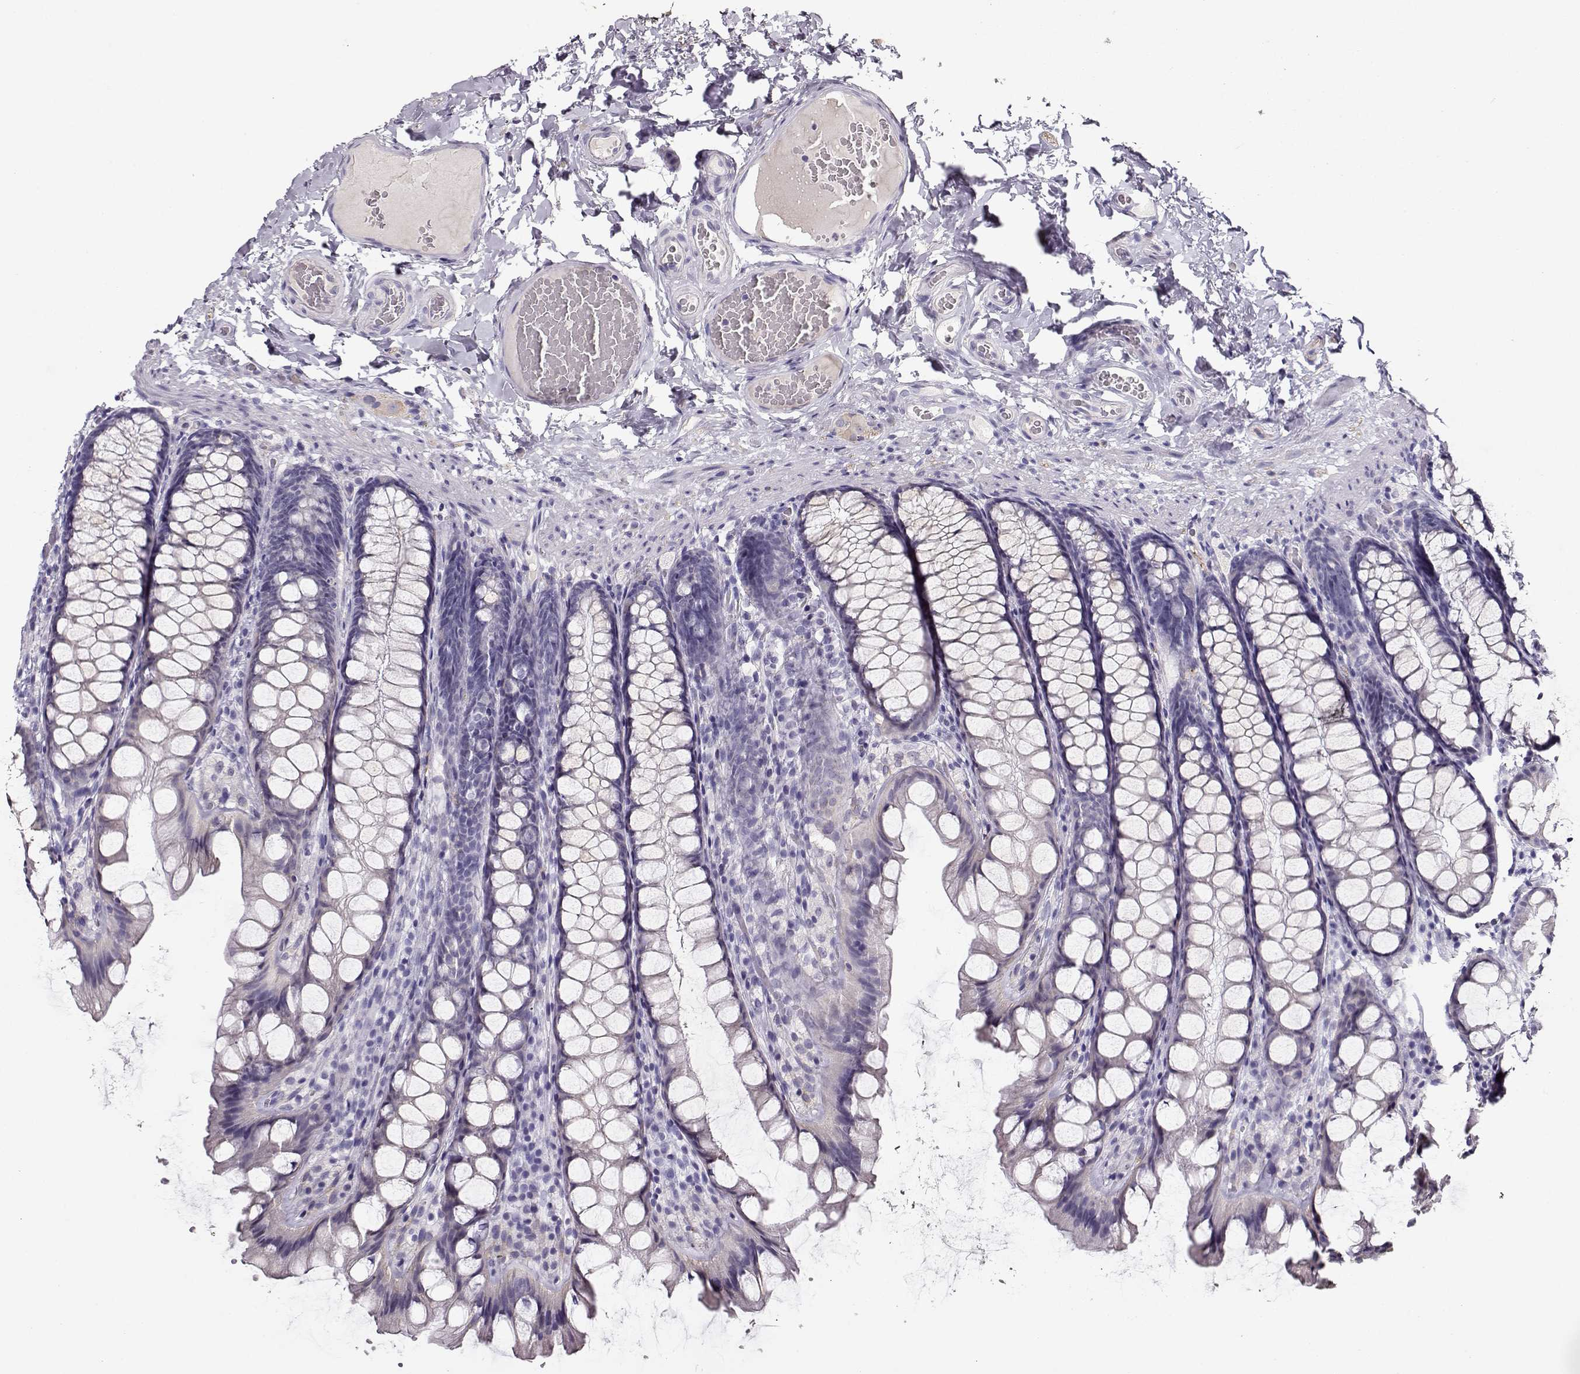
{"staining": {"intensity": "negative", "quantity": "none", "location": "none"}, "tissue": "colon", "cell_type": "Endothelial cells", "image_type": "normal", "snomed": [{"axis": "morphology", "description": "Normal tissue, NOS"}, {"axis": "topography", "description": "Colon"}], "caption": "A histopathology image of human colon is negative for staining in endothelial cells. The staining was performed using DAB to visualize the protein expression in brown, while the nuclei were stained in blue with hematoxylin (Magnification: 20x).", "gene": "RBM44", "patient": {"sex": "male", "age": 47}}